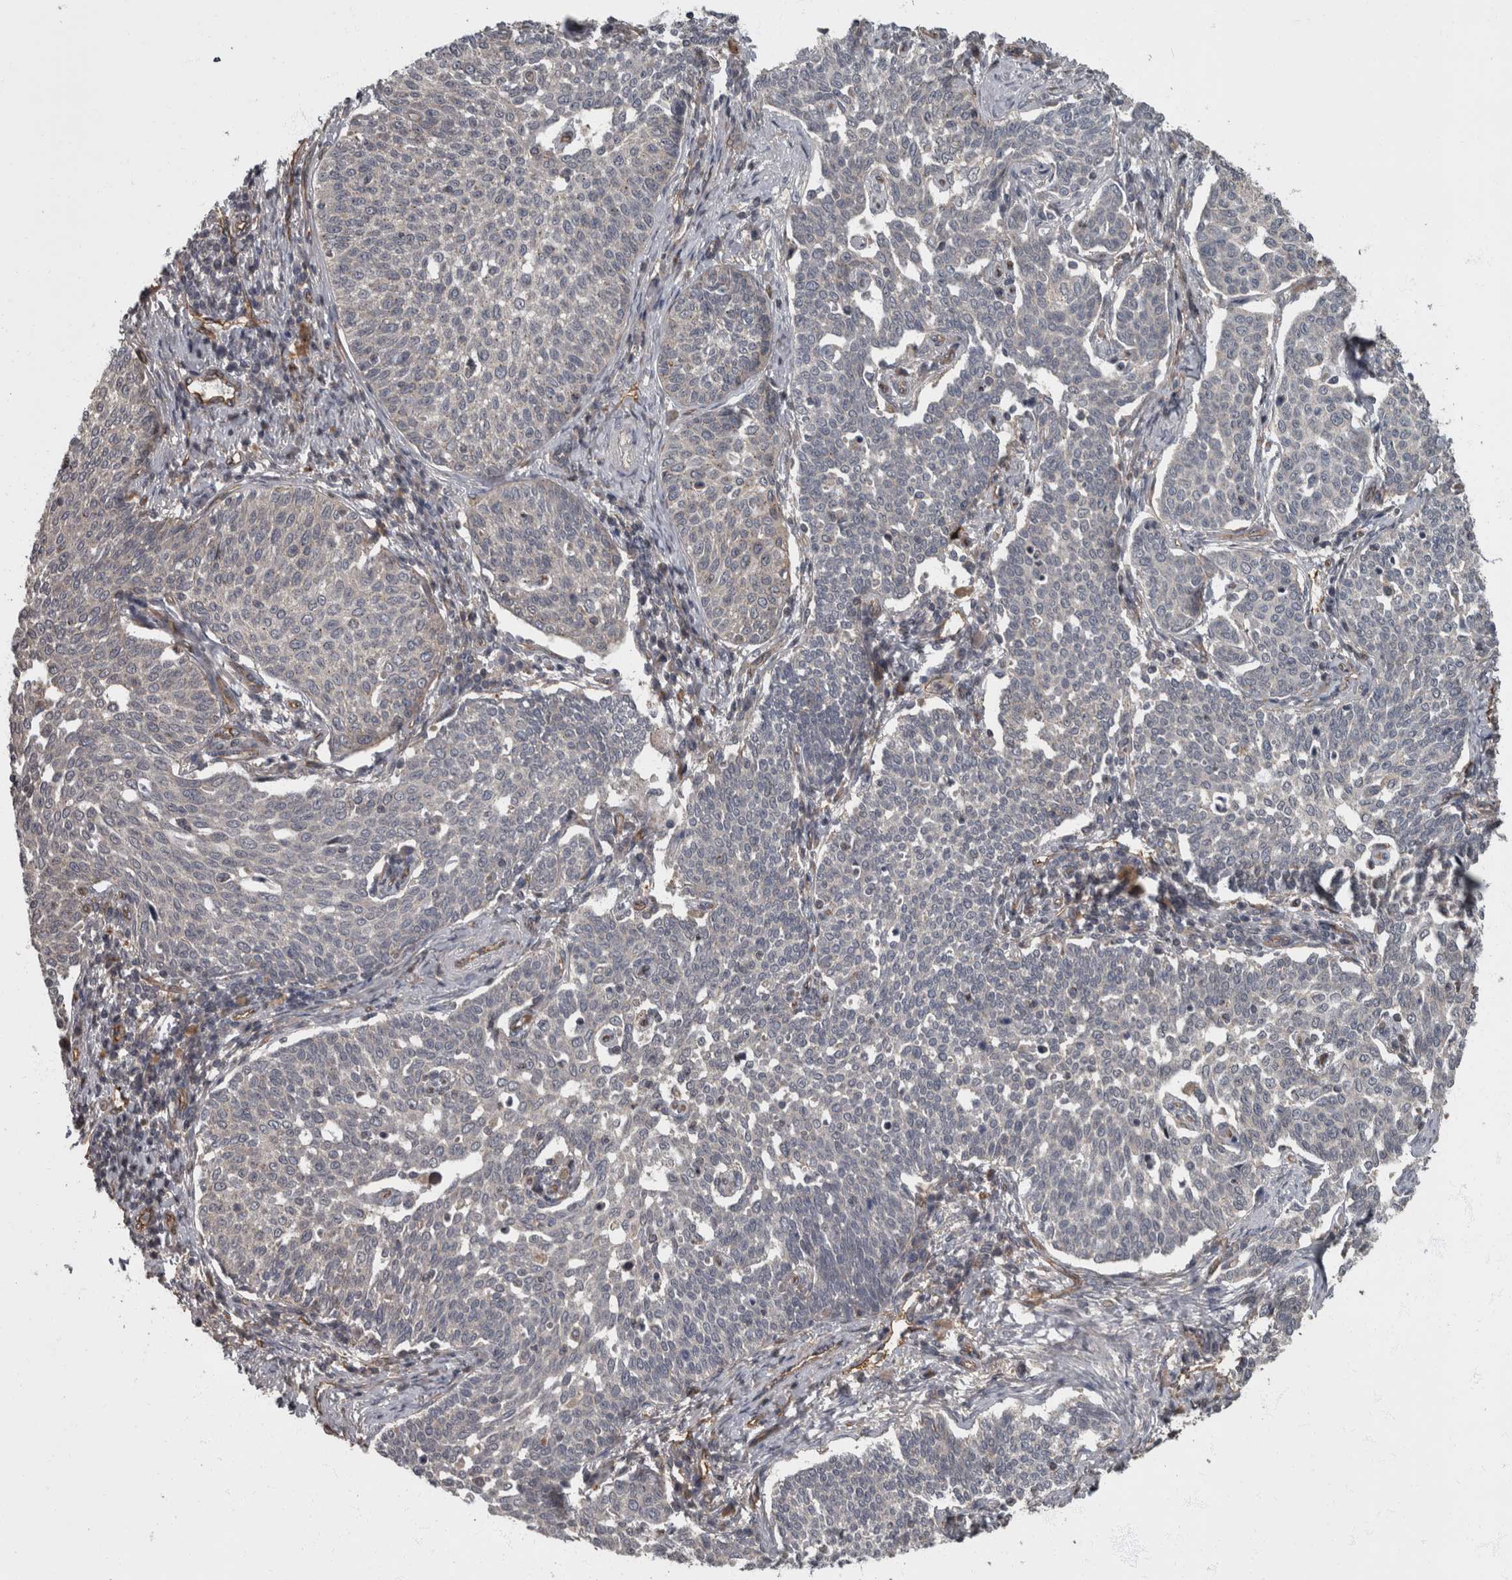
{"staining": {"intensity": "negative", "quantity": "none", "location": "none"}, "tissue": "cervical cancer", "cell_type": "Tumor cells", "image_type": "cancer", "snomed": [{"axis": "morphology", "description": "Squamous cell carcinoma, NOS"}, {"axis": "topography", "description": "Cervix"}], "caption": "IHC of human cervical cancer (squamous cell carcinoma) exhibits no staining in tumor cells. (DAB (3,3'-diaminobenzidine) immunohistochemistry (IHC), high magnification).", "gene": "VEGFD", "patient": {"sex": "female", "age": 34}}